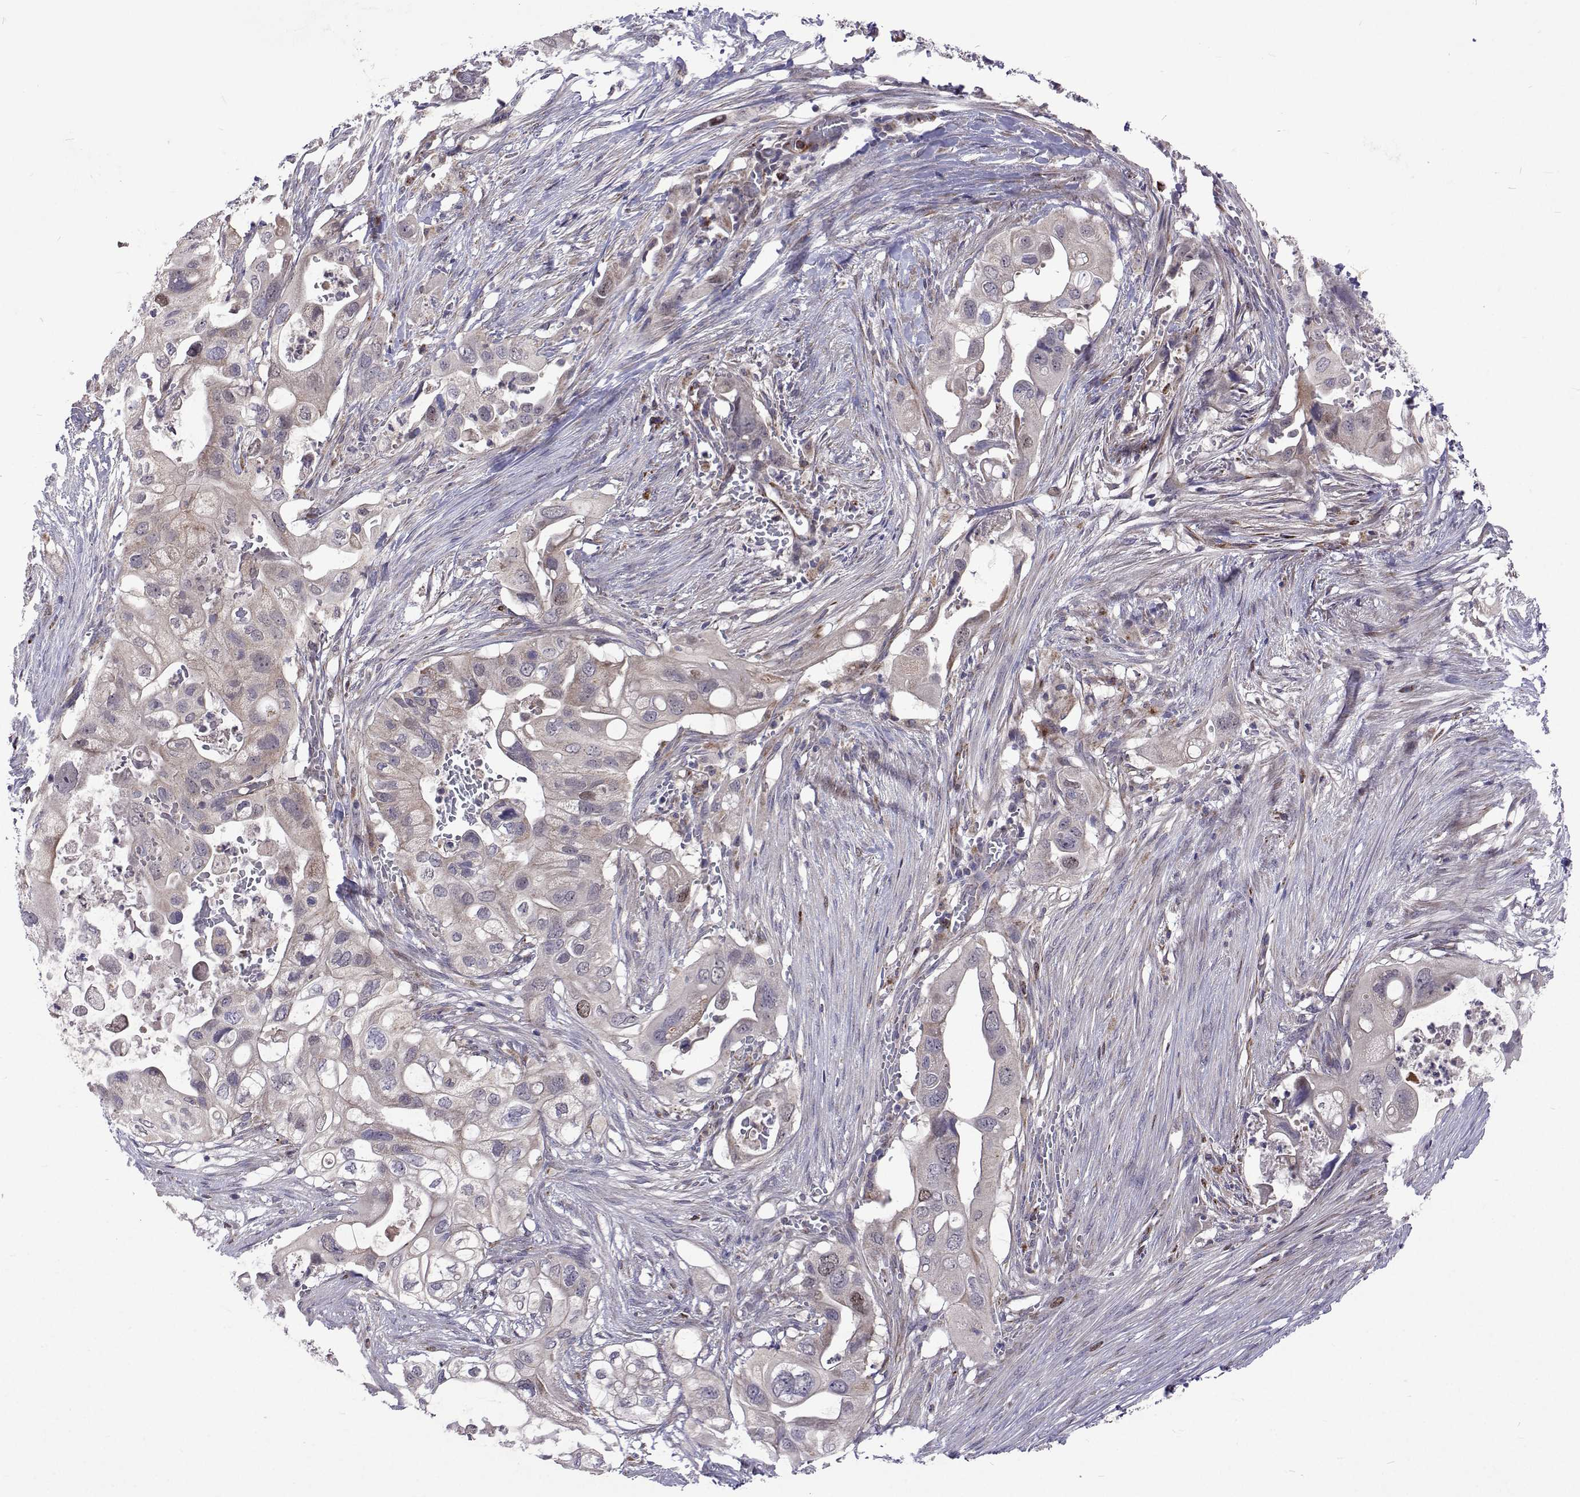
{"staining": {"intensity": "negative", "quantity": "none", "location": "none"}, "tissue": "pancreatic cancer", "cell_type": "Tumor cells", "image_type": "cancer", "snomed": [{"axis": "morphology", "description": "Adenocarcinoma, NOS"}, {"axis": "topography", "description": "Pancreas"}], "caption": "Immunohistochemistry (IHC) of pancreatic cancer exhibits no staining in tumor cells. Brightfield microscopy of immunohistochemistry stained with DAB (brown) and hematoxylin (blue), captured at high magnification.", "gene": "DHTKD1", "patient": {"sex": "female", "age": 72}}